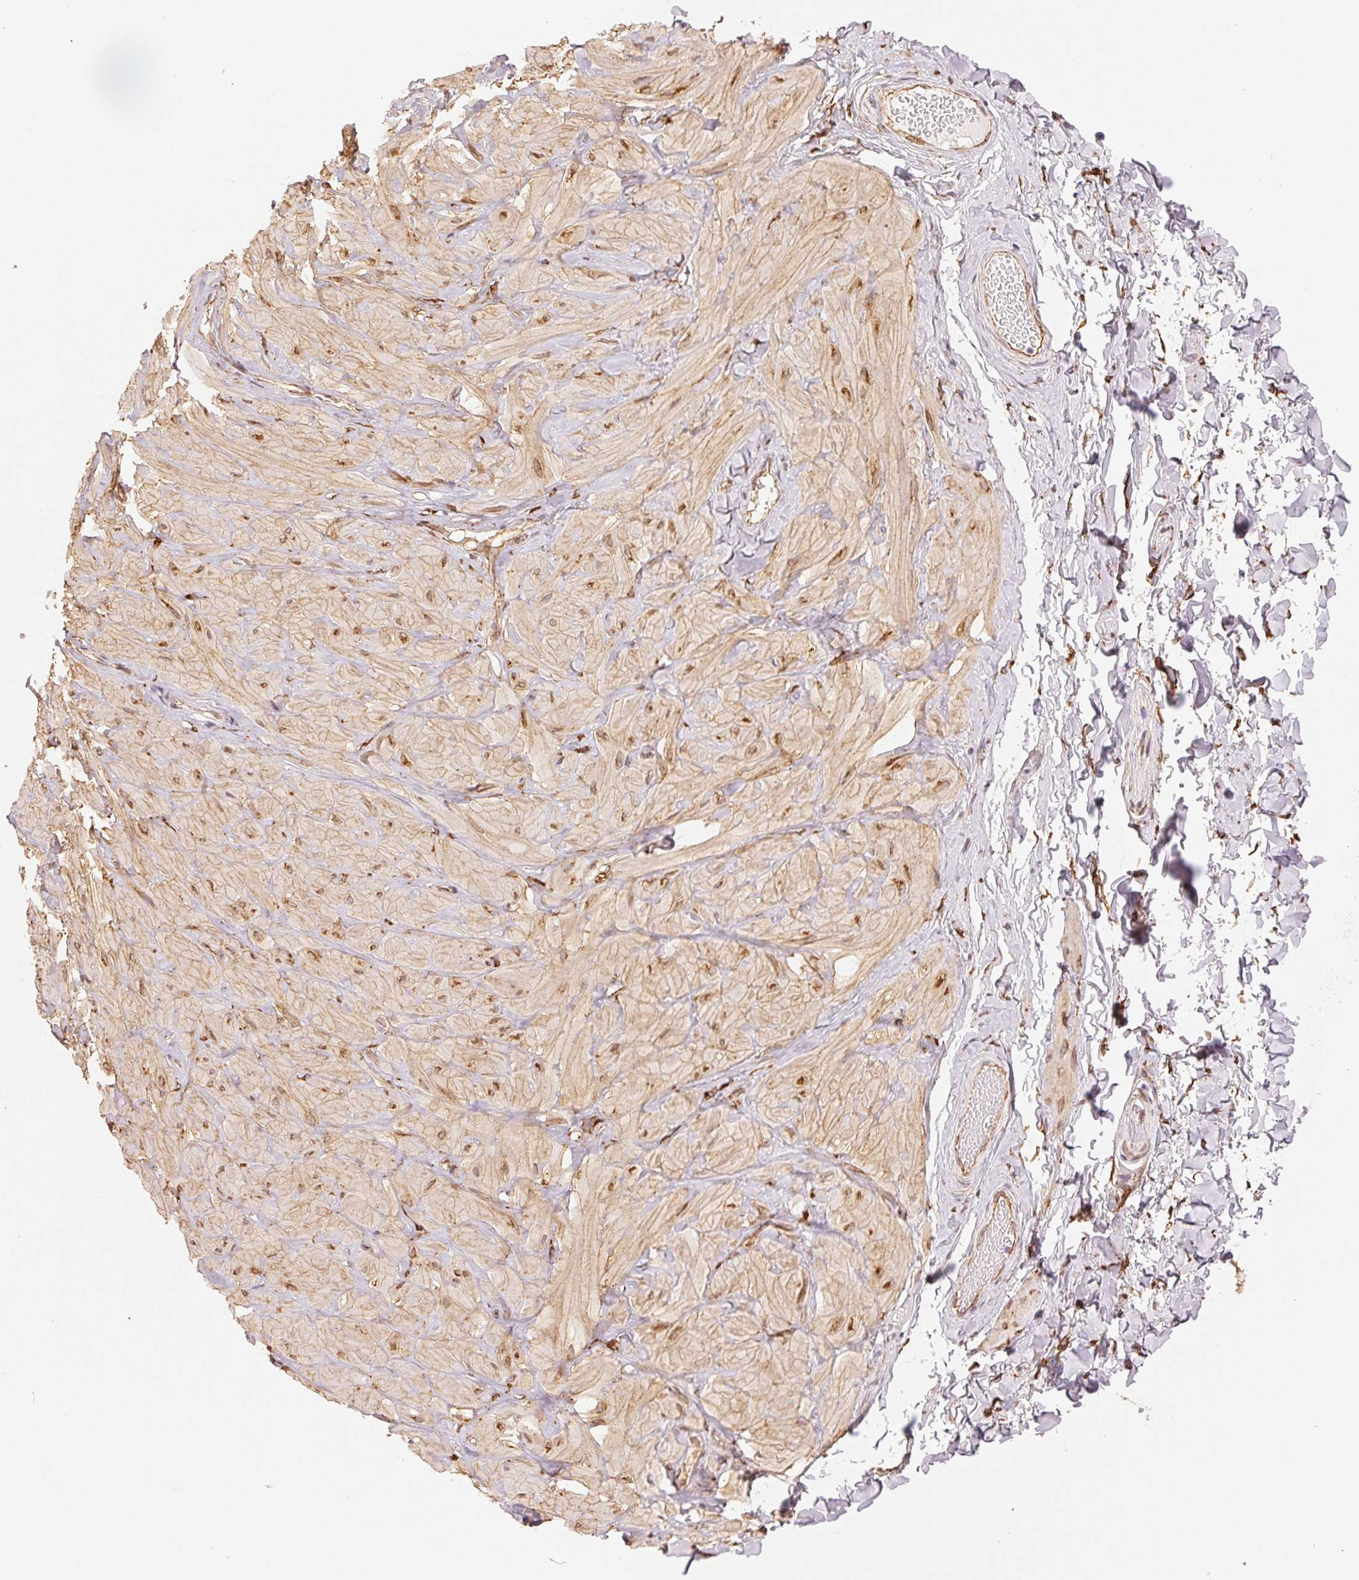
{"staining": {"intensity": "strong", "quantity": "25%-75%", "location": "cytoplasmic/membranous"}, "tissue": "soft tissue", "cell_type": "Fibroblasts", "image_type": "normal", "snomed": [{"axis": "morphology", "description": "Normal tissue, NOS"}, {"axis": "topography", "description": "Soft tissue"}, {"axis": "topography", "description": "Adipose tissue"}, {"axis": "topography", "description": "Vascular tissue"}, {"axis": "topography", "description": "Peripheral nerve tissue"}], "caption": "This is a histology image of immunohistochemistry (IHC) staining of normal soft tissue, which shows strong staining in the cytoplasmic/membranous of fibroblasts.", "gene": "RCN3", "patient": {"sex": "male", "age": 29}}